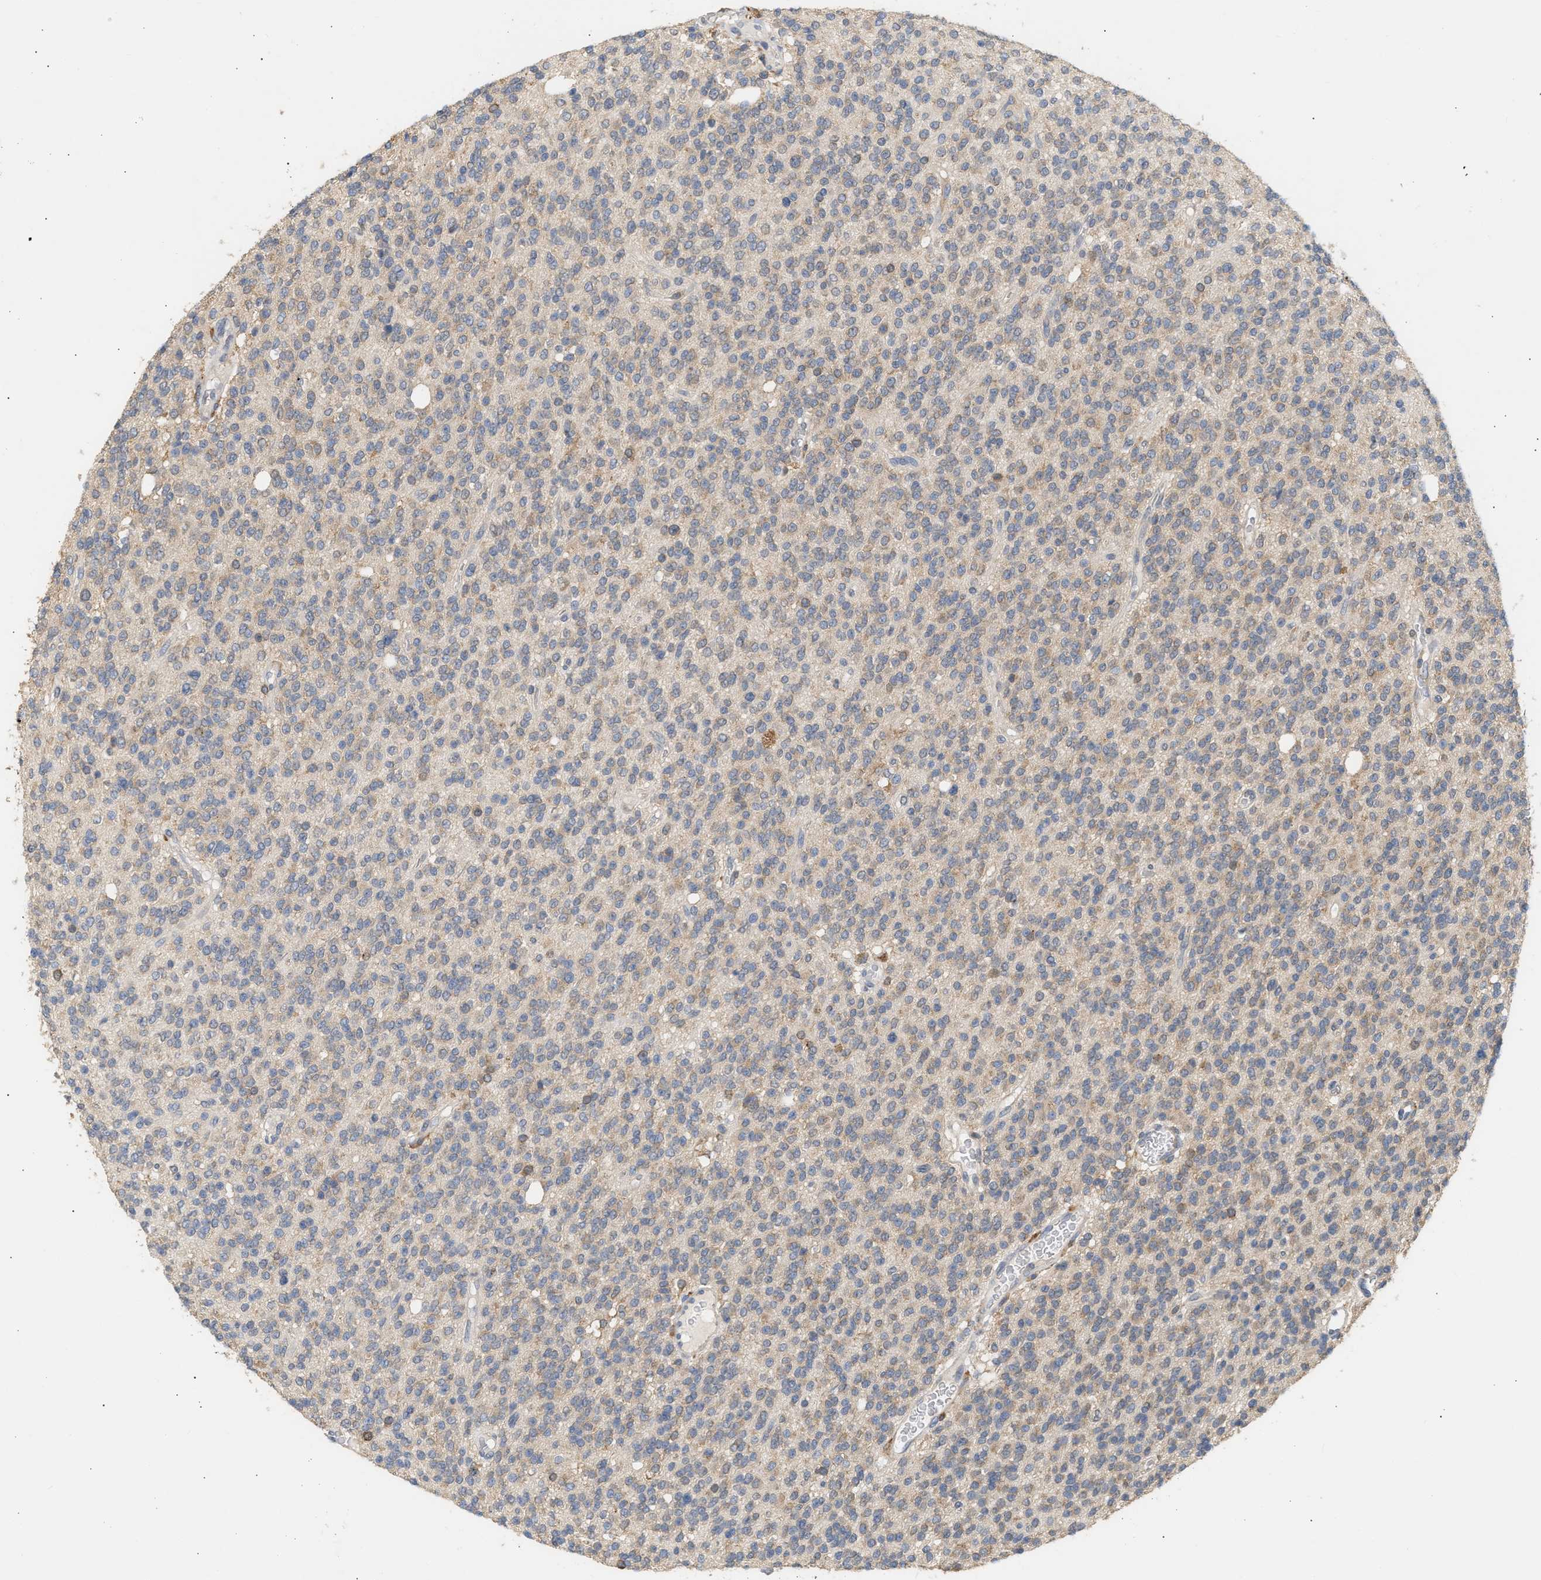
{"staining": {"intensity": "weak", "quantity": "25%-75%", "location": "cytoplasmic/membranous"}, "tissue": "glioma", "cell_type": "Tumor cells", "image_type": "cancer", "snomed": [{"axis": "morphology", "description": "Glioma, malignant, High grade"}, {"axis": "topography", "description": "Brain"}], "caption": "Brown immunohistochemical staining in human high-grade glioma (malignant) displays weak cytoplasmic/membranous positivity in about 25%-75% of tumor cells. Using DAB (3,3'-diaminobenzidine) (brown) and hematoxylin (blue) stains, captured at high magnification using brightfield microscopy.", "gene": "GCN1", "patient": {"sex": "male", "age": 34}}